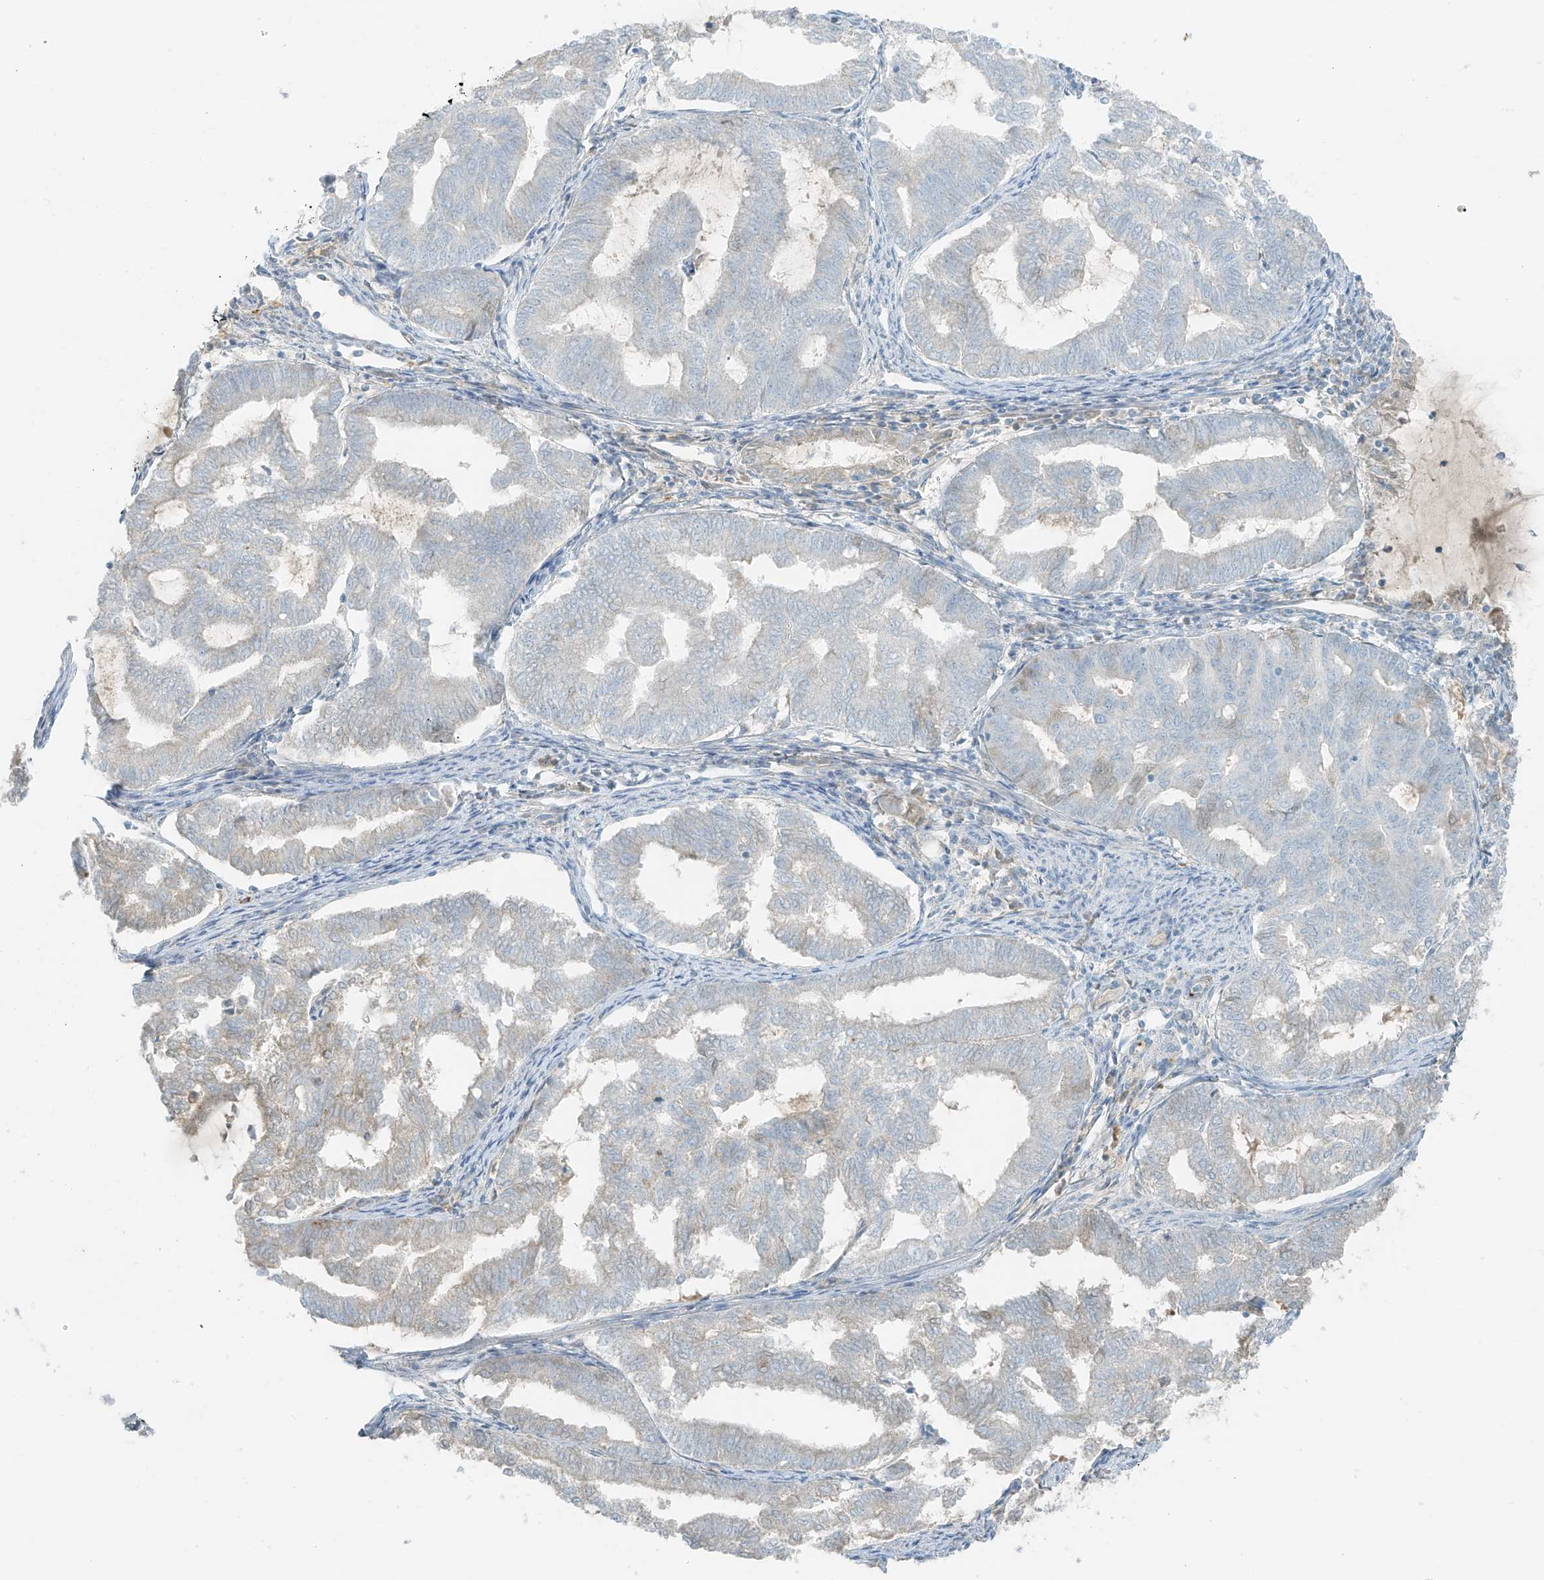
{"staining": {"intensity": "negative", "quantity": "none", "location": "none"}, "tissue": "endometrial cancer", "cell_type": "Tumor cells", "image_type": "cancer", "snomed": [{"axis": "morphology", "description": "Adenocarcinoma, NOS"}, {"axis": "topography", "description": "Endometrium"}], "caption": "This is an immunohistochemistry (IHC) image of endometrial cancer. There is no positivity in tumor cells.", "gene": "FSTL1", "patient": {"sex": "female", "age": 79}}